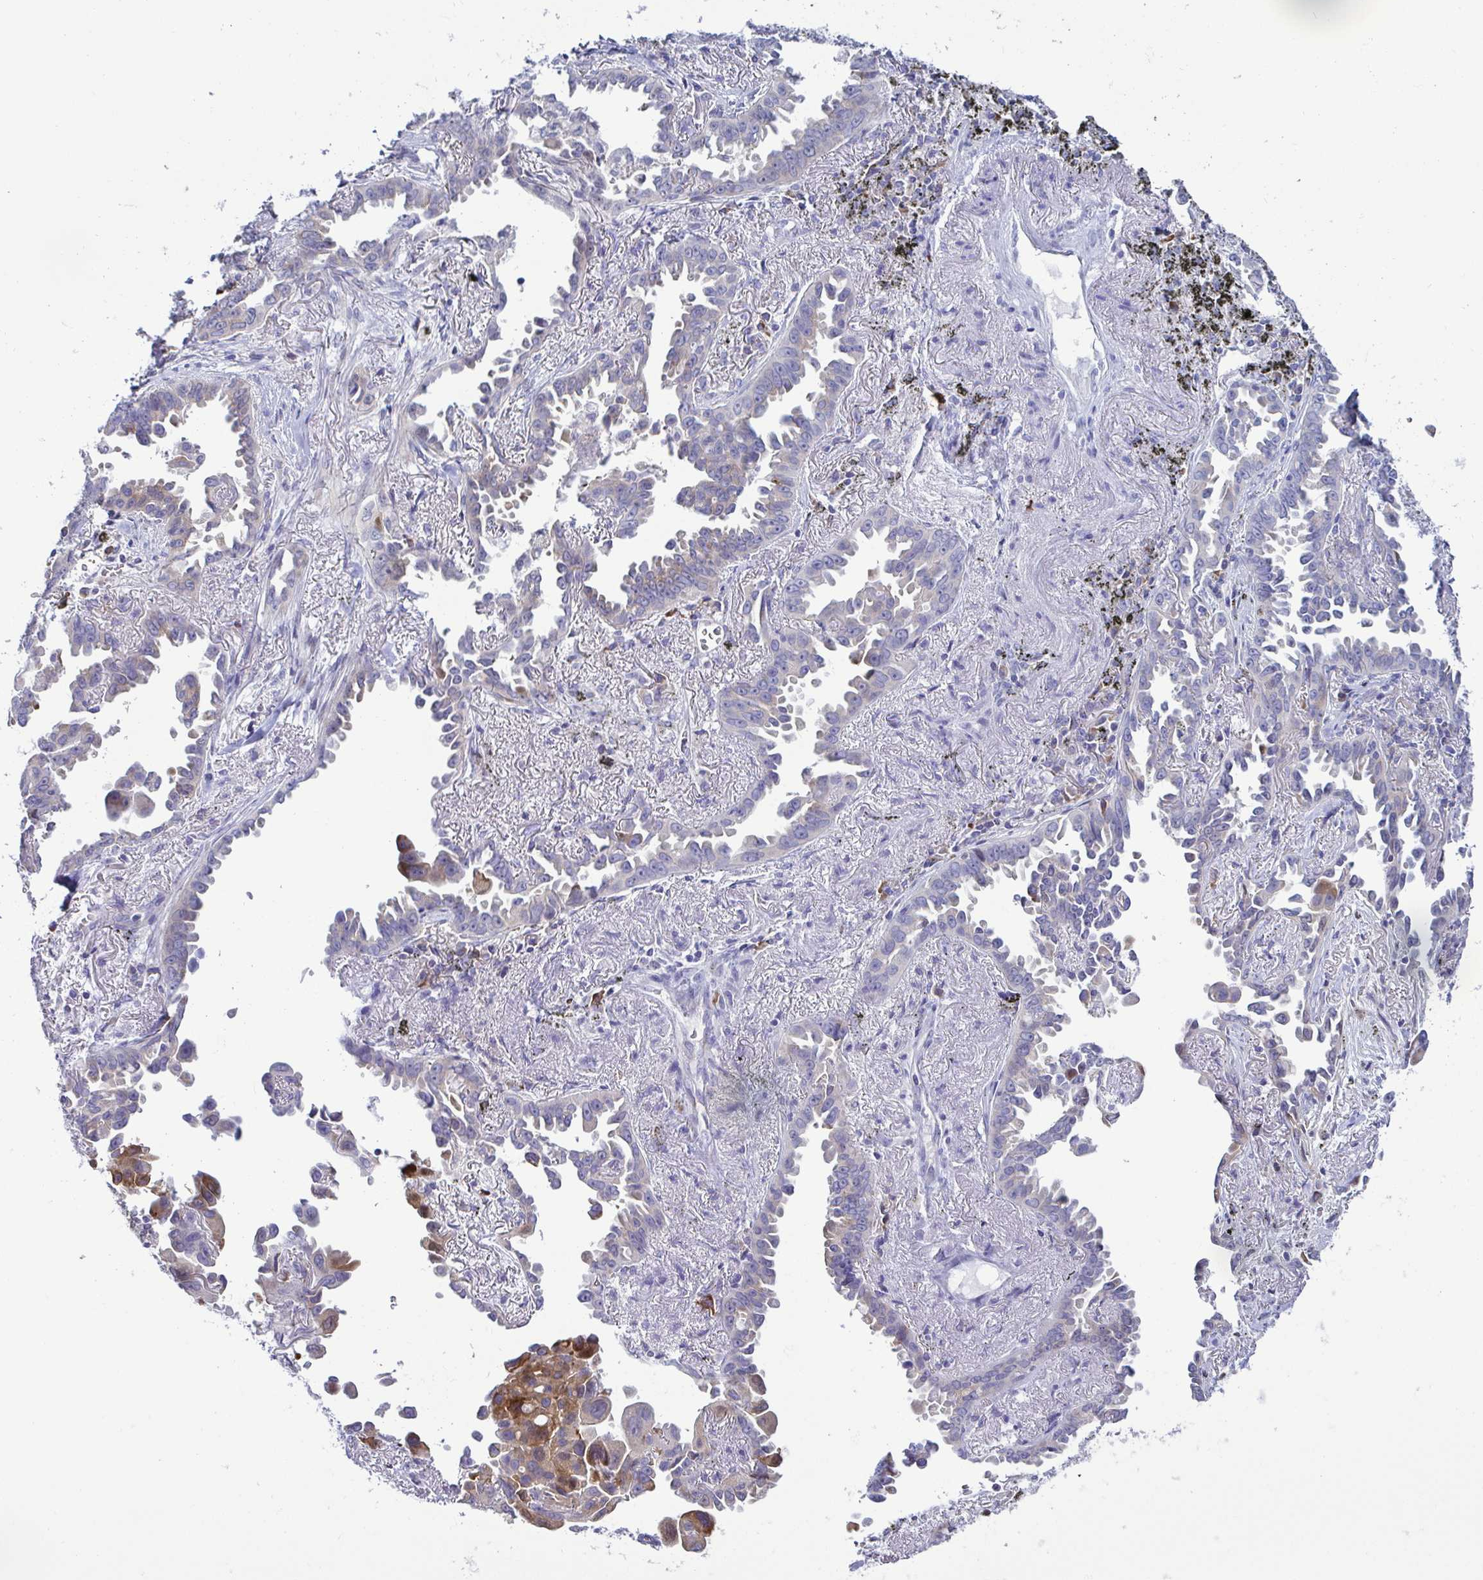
{"staining": {"intensity": "moderate", "quantity": "<25%", "location": "cytoplasmic/membranous"}, "tissue": "lung cancer", "cell_type": "Tumor cells", "image_type": "cancer", "snomed": [{"axis": "morphology", "description": "Adenocarcinoma, NOS"}, {"axis": "topography", "description": "Lung"}], "caption": "Lung cancer (adenocarcinoma) stained with a brown dye displays moderate cytoplasmic/membranous positive positivity in about <25% of tumor cells.", "gene": "TFPI2", "patient": {"sex": "male", "age": 68}}